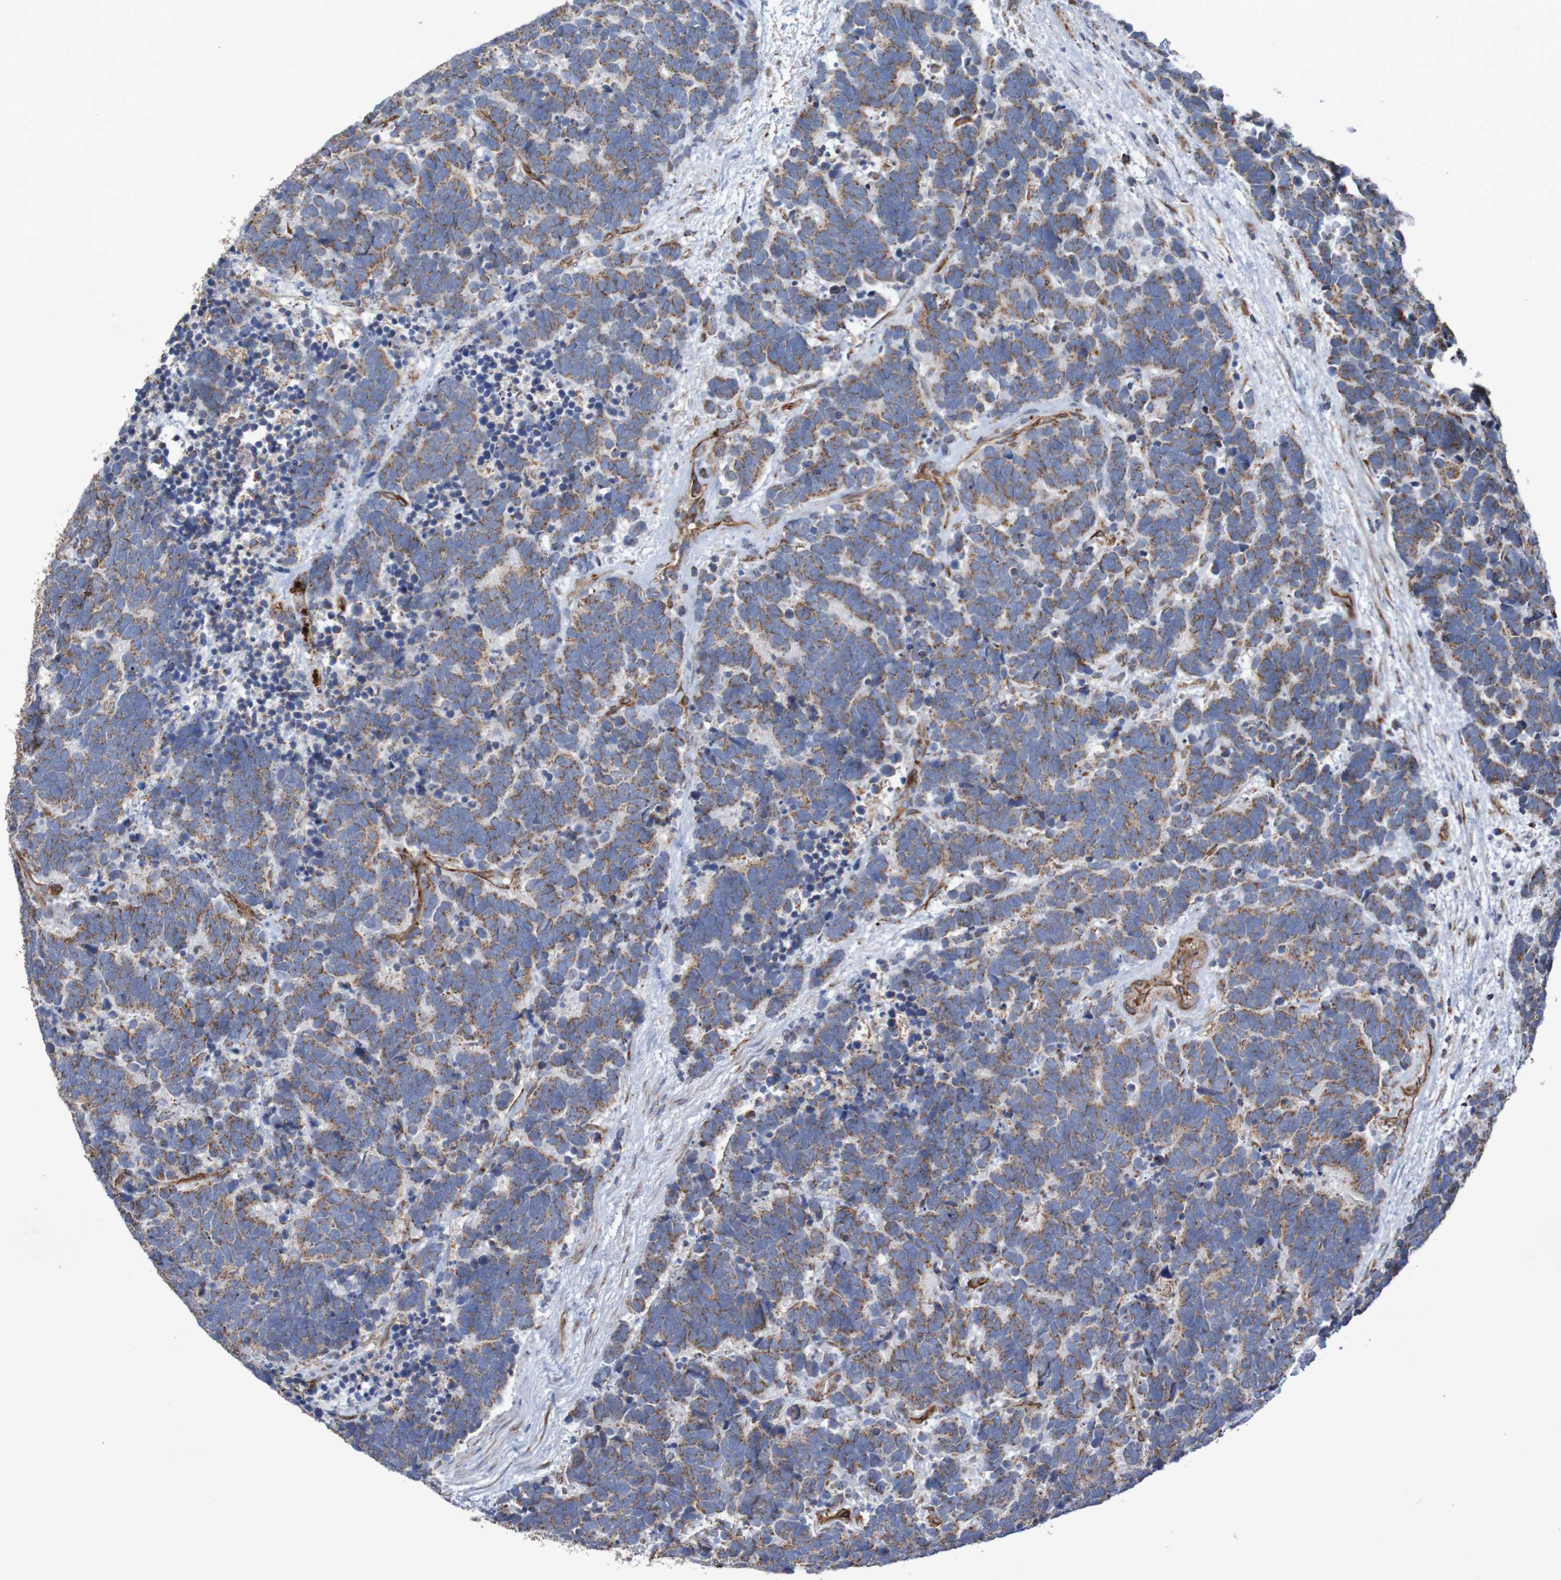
{"staining": {"intensity": "moderate", "quantity": ">75%", "location": "cytoplasmic/membranous"}, "tissue": "carcinoid", "cell_type": "Tumor cells", "image_type": "cancer", "snomed": [{"axis": "morphology", "description": "Carcinoma, NOS"}, {"axis": "morphology", "description": "Carcinoid, malignant, NOS"}, {"axis": "topography", "description": "Urinary bladder"}], "caption": "Carcinoid stained with a brown dye exhibits moderate cytoplasmic/membranous positive expression in approximately >75% of tumor cells.", "gene": "MMEL1", "patient": {"sex": "male", "age": 57}}